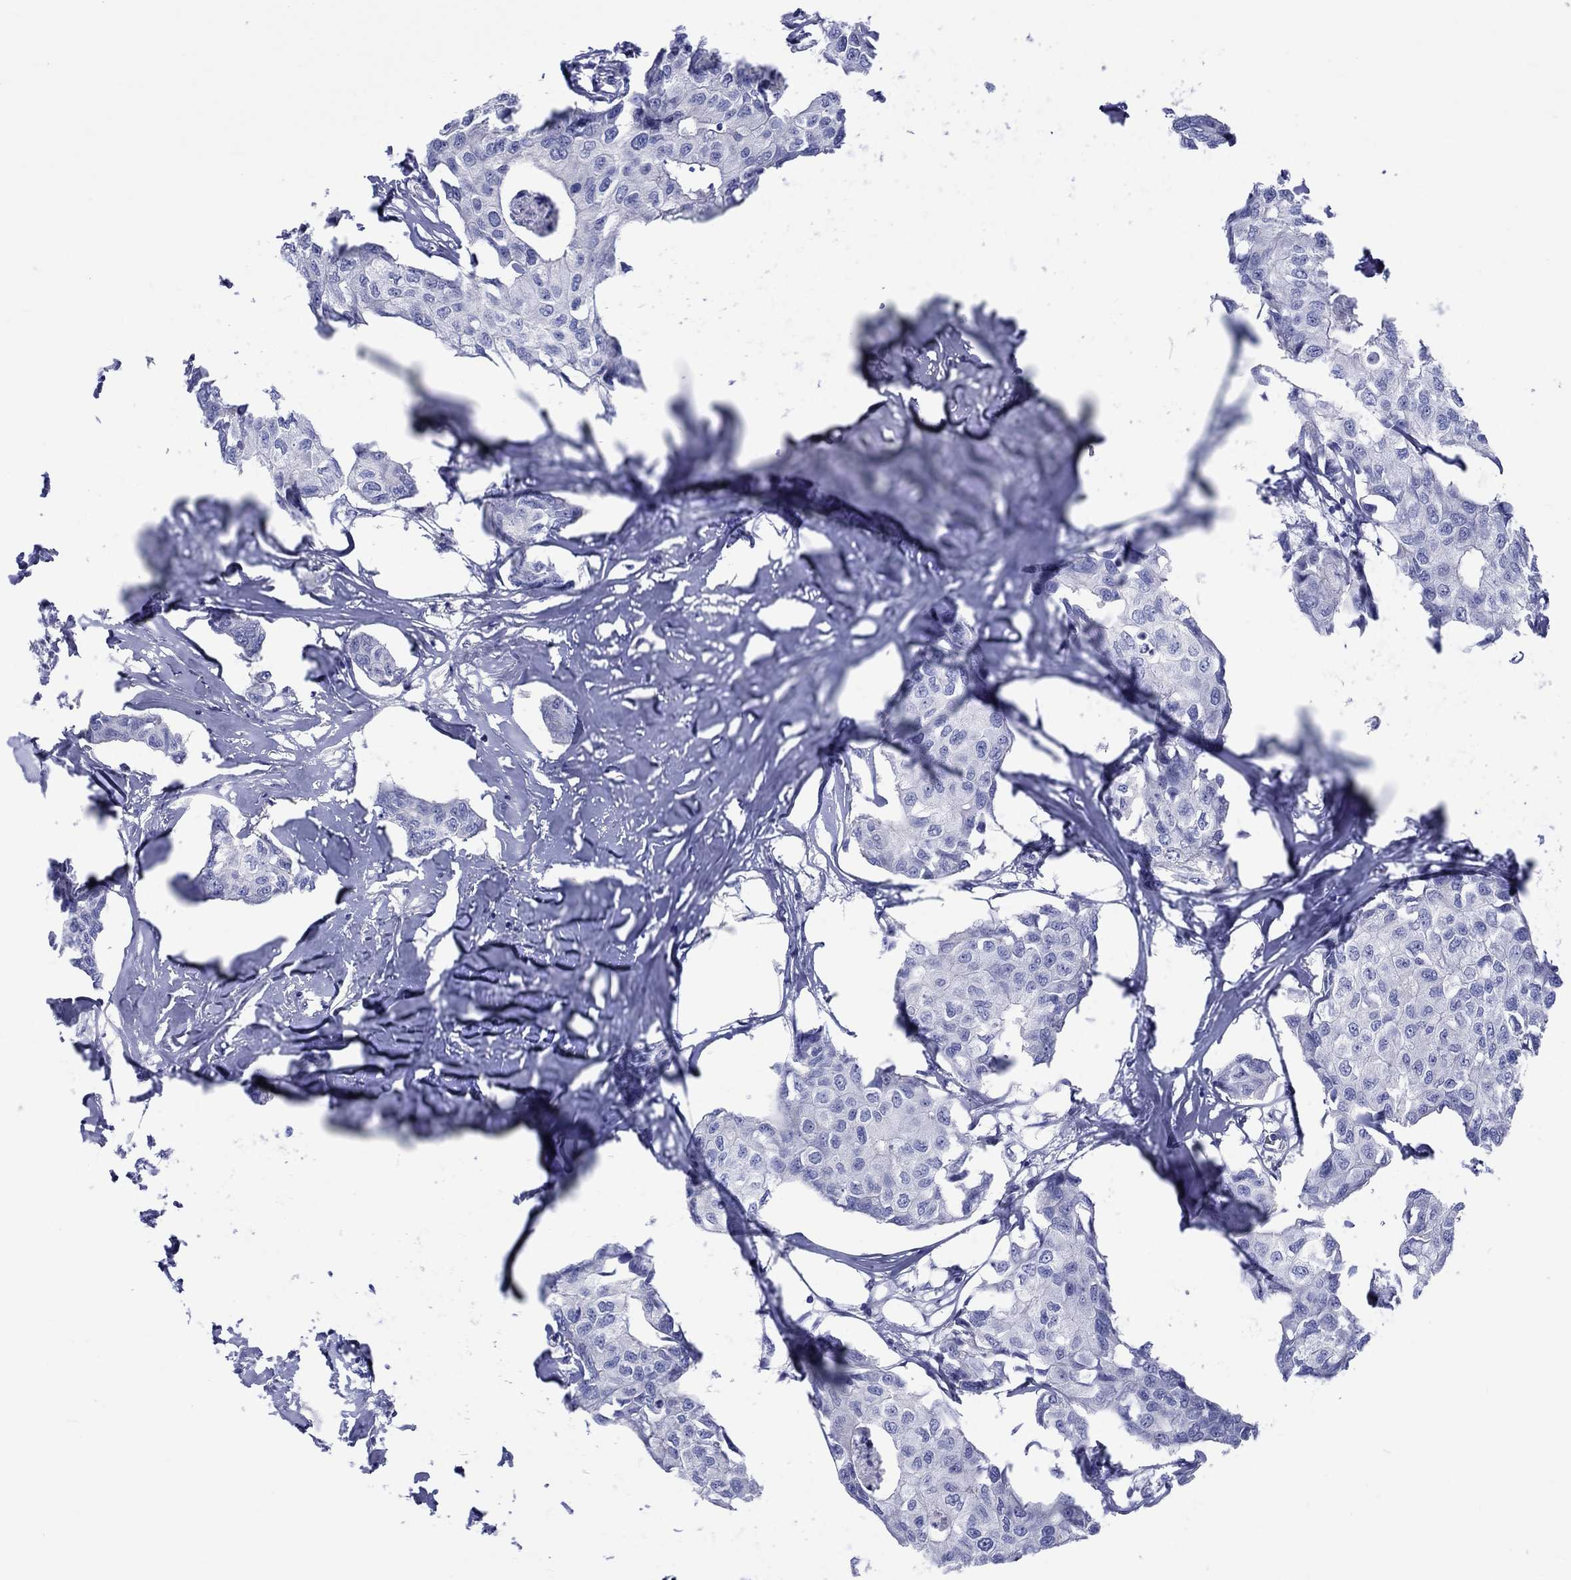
{"staining": {"intensity": "negative", "quantity": "none", "location": "none"}, "tissue": "breast cancer", "cell_type": "Tumor cells", "image_type": "cancer", "snomed": [{"axis": "morphology", "description": "Duct carcinoma"}, {"axis": "topography", "description": "Breast"}], "caption": "Protein analysis of breast intraductal carcinoma shows no significant positivity in tumor cells.", "gene": "SH2D7", "patient": {"sex": "female", "age": 80}}